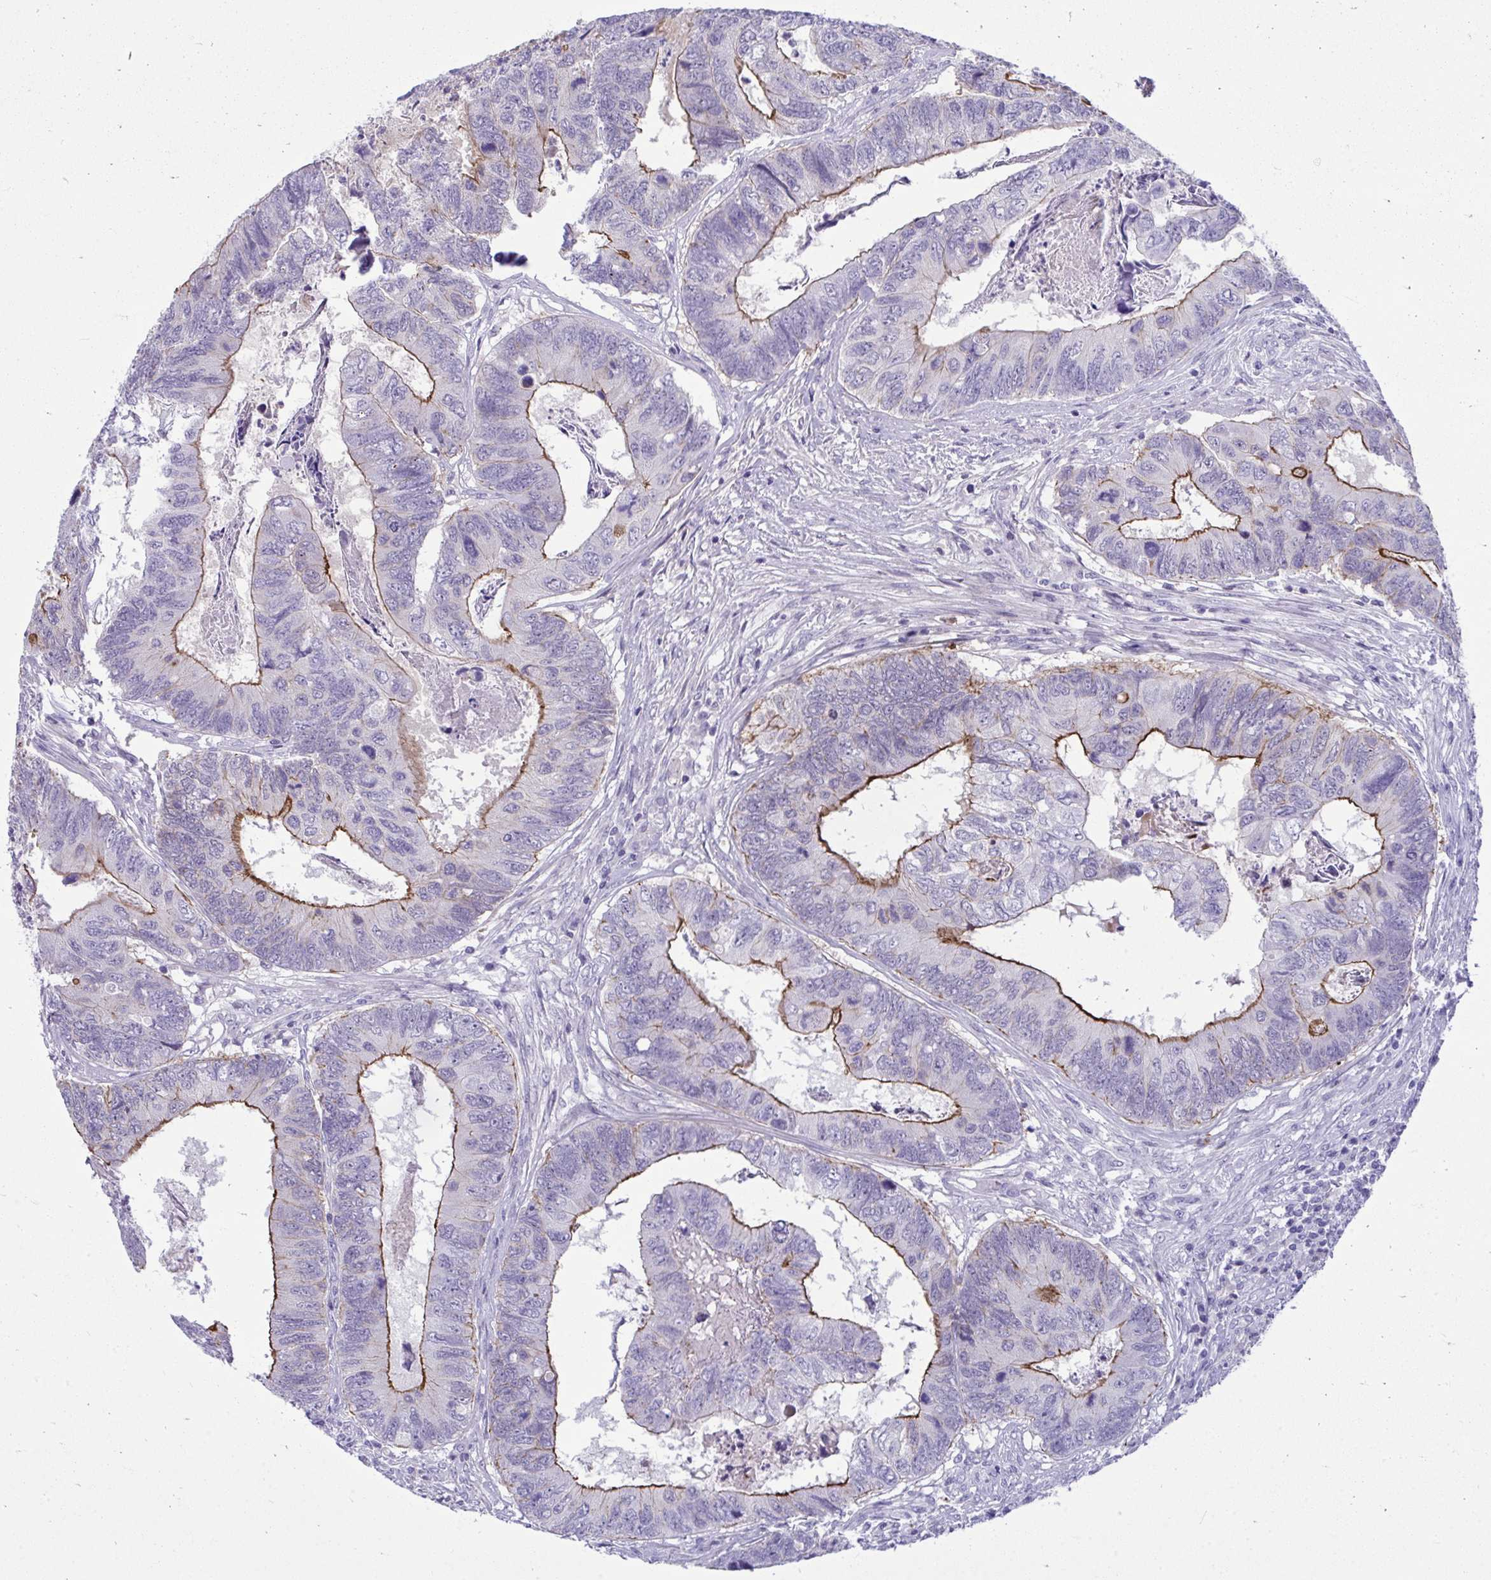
{"staining": {"intensity": "strong", "quantity": "25%-75%", "location": "cytoplasmic/membranous"}, "tissue": "colorectal cancer", "cell_type": "Tumor cells", "image_type": "cancer", "snomed": [{"axis": "morphology", "description": "Adenocarcinoma, NOS"}, {"axis": "topography", "description": "Colon"}], "caption": "A high amount of strong cytoplasmic/membranous expression is seen in about 25%-75% of tumor cells in colorectal cancer (adenocarcinoma) tissue. (Stains: DAB in brown, nuclei in blue, Microscopy: brightfield microscopy at high magnification).", "gene": "PIGZ", "patient": {"sex": "female", "age": 67}}